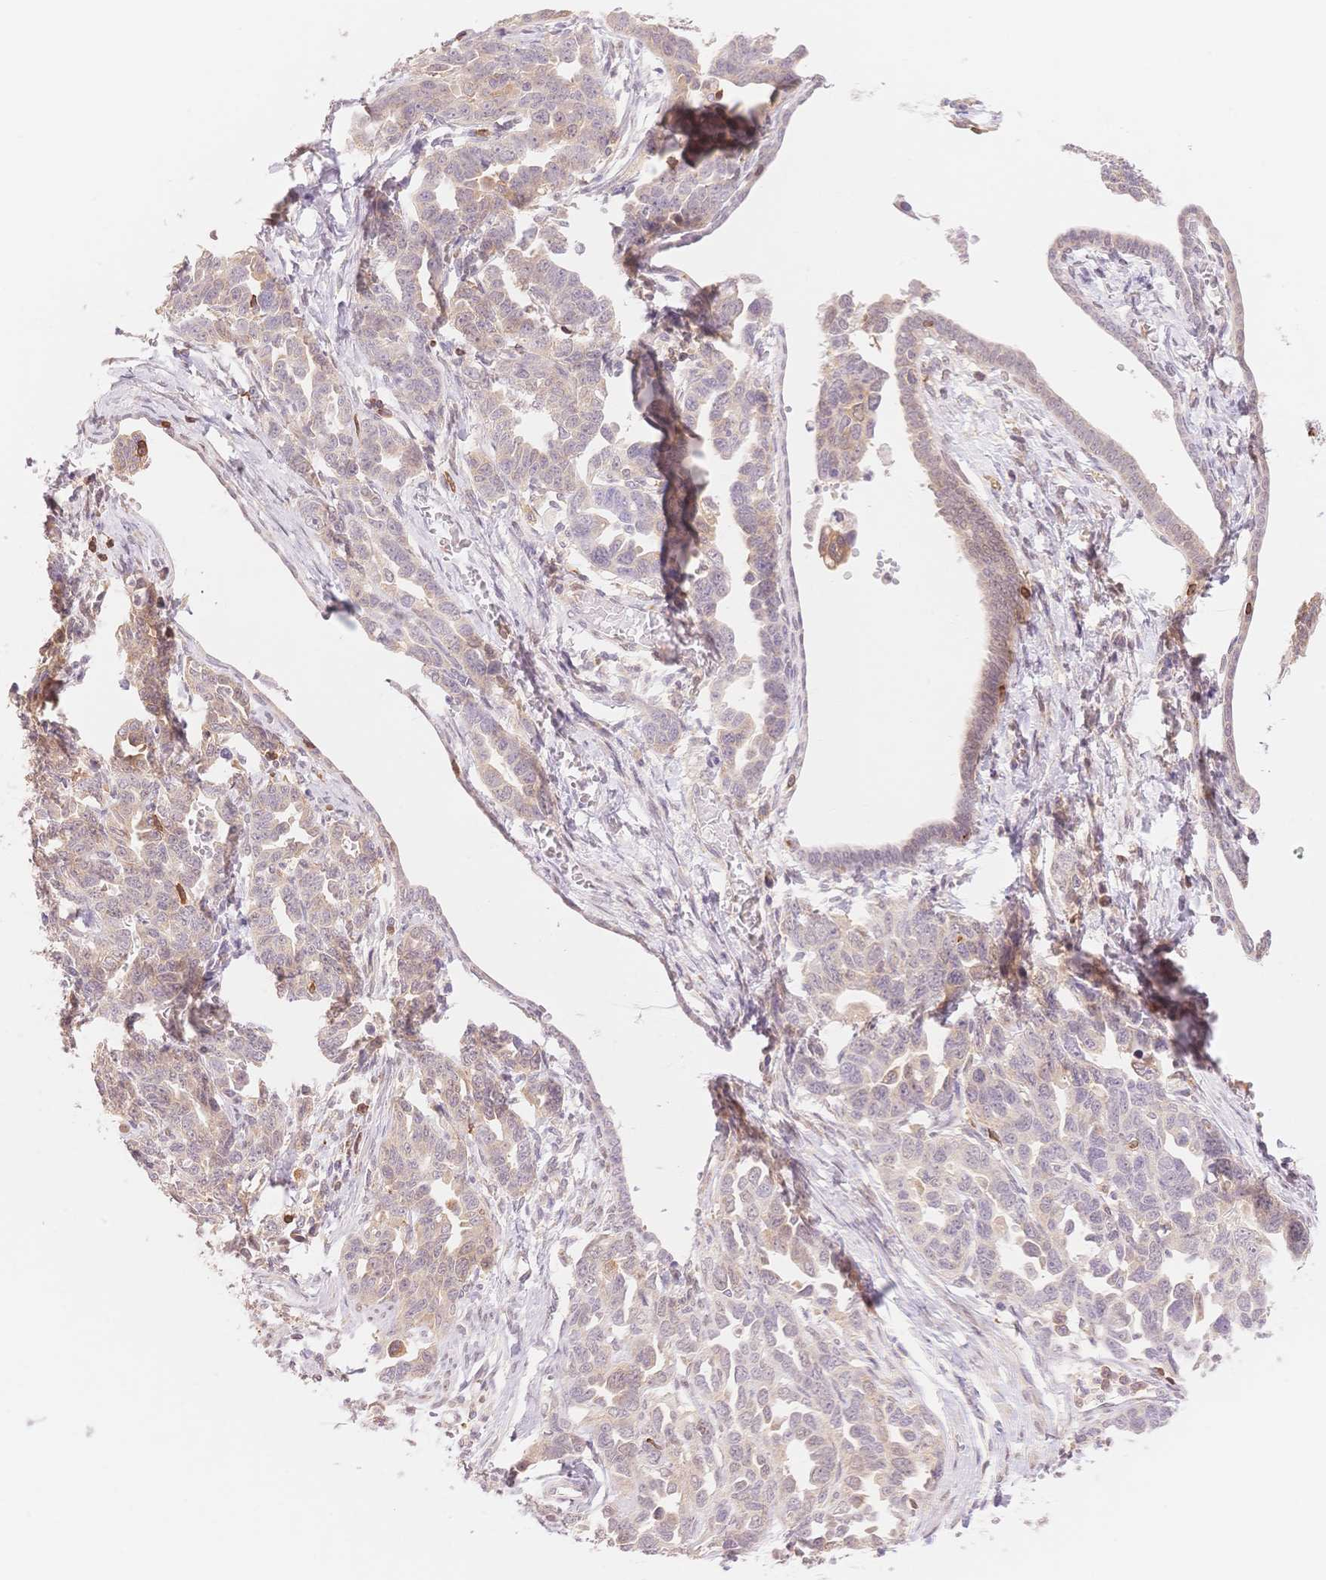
{"staining": {"intensity": "negative", "quantity": "none", "location": "none"}, "tissue": "ovarian cancer", "cell_type": "Tumor cells", "image_type": "cancer", "snomed": [{"axis": "morphology", "description": "Cystadenocarcinoma, serous, NOS"}, {"axis": "topography", "description": "Ovary"}], "caption": "This image is of ovarian serous cystadenocarcinoma stained with immunohistochemistry (IHC) to label a protein in brown with the nuclei are counter-stained blue. There is no positivity in tumor cells. The staining was performed using DAB to visualize the protein expression in brown, while the nuclei were stained in blue with hematoxylin (Magnification: 20x).", "gene": "STK39", "patient": {"sex": "female", "age": 69}}